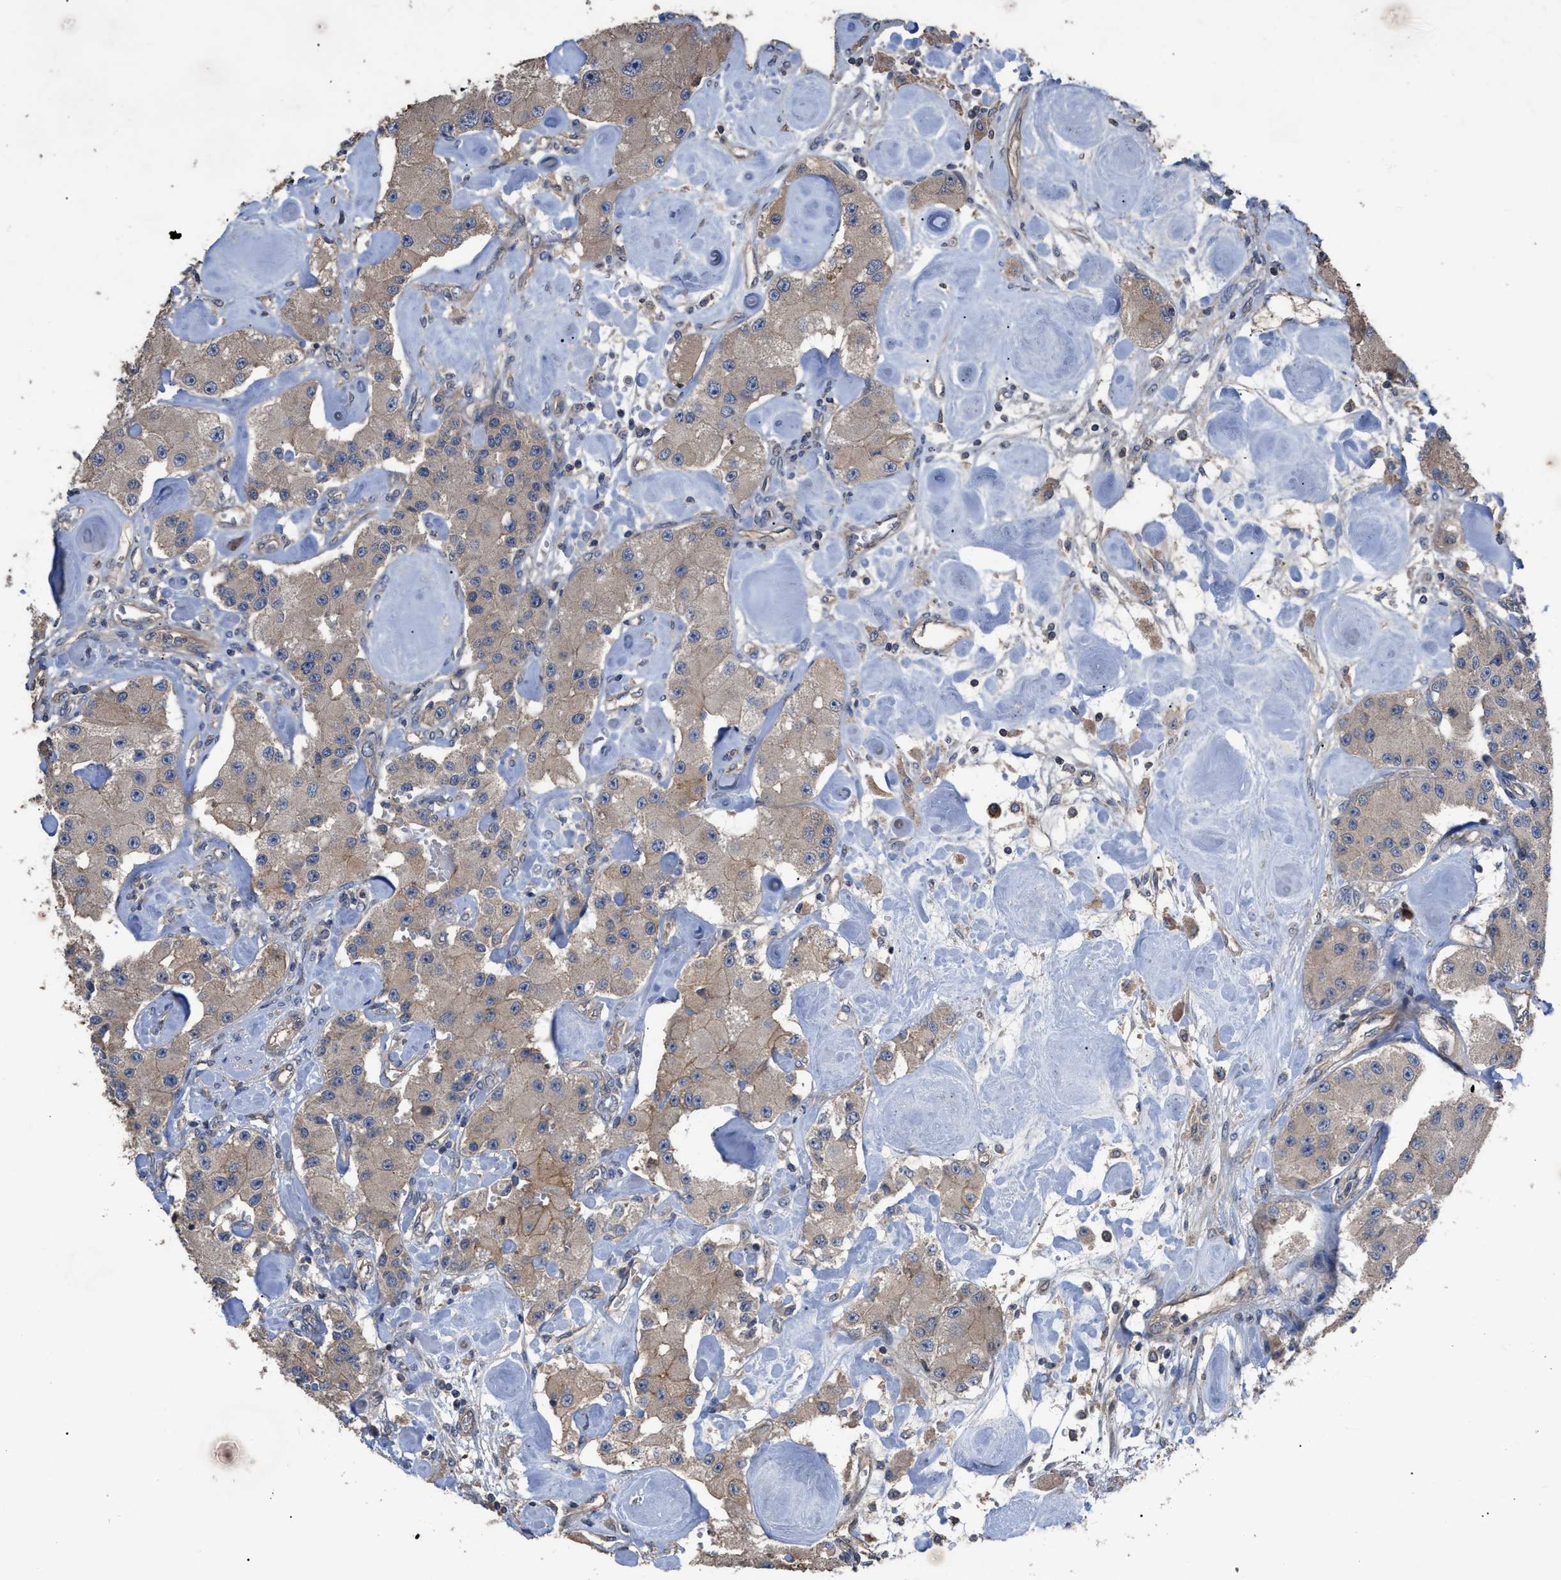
{"staining": {"intensity": "weak", "quantity": "25%-75%", "location": "cytoplasmic/membranous"}, "tissue": "carcinoid", "cell_type": "Tumor cells", "image_type": "cancer", "snomed": [{"axis": "morphology", "description": "Carcinoid, malignant, NOS"}, {"axis": "topography", "description": "Pancreas"}], "caption": "Carcinoid stained for a protein shows weak cytoplasmic/membranous positivity in tumor cells.", "gene": "BTN2A1", "patient": {"sex": "male", "age": 41}}